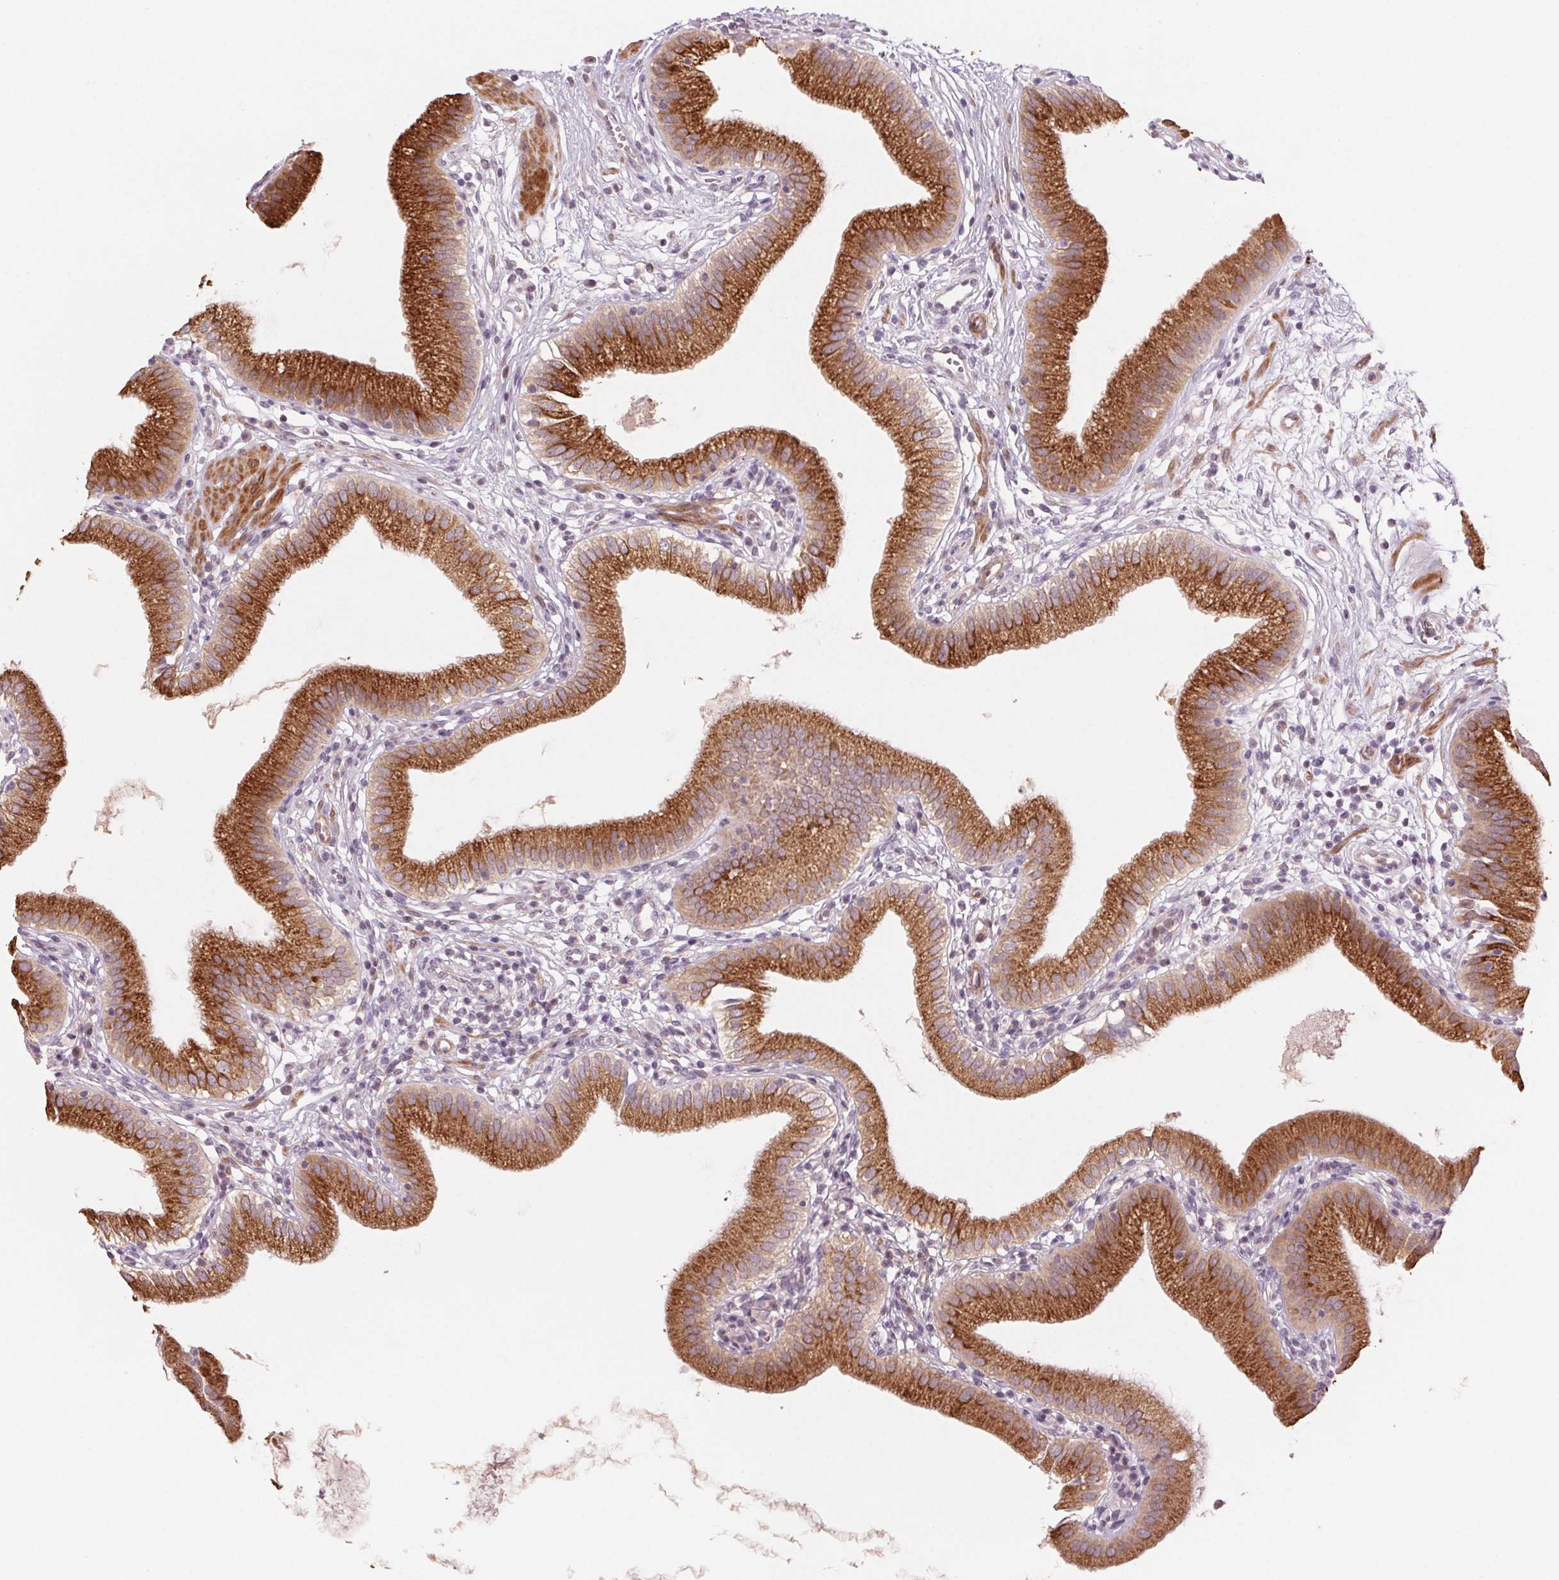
{"staining": {"intensity": "strong", "quantity": ">75%", "location": "cytoplasmic/membranous"}, "tissue": "gallbladder", "cell_type": "Glandular cells", "image_type": "normal", "snomed": [{"axis": "morphology", "description": "Normal tissue, NOS"}, {"axis": "topography", "description": "Gallbladder"}], "caption": "Immunohistochemical staining of unremarkable gallbladder demonstrates high levels of strong cytoplasmic/membranous positivity in about >75% of glandular cells. The protein is shown in brown color, while the nuclei are stained blue.", "gene": "HHLA2", "patient": {"sex": "female", "age": 65}}